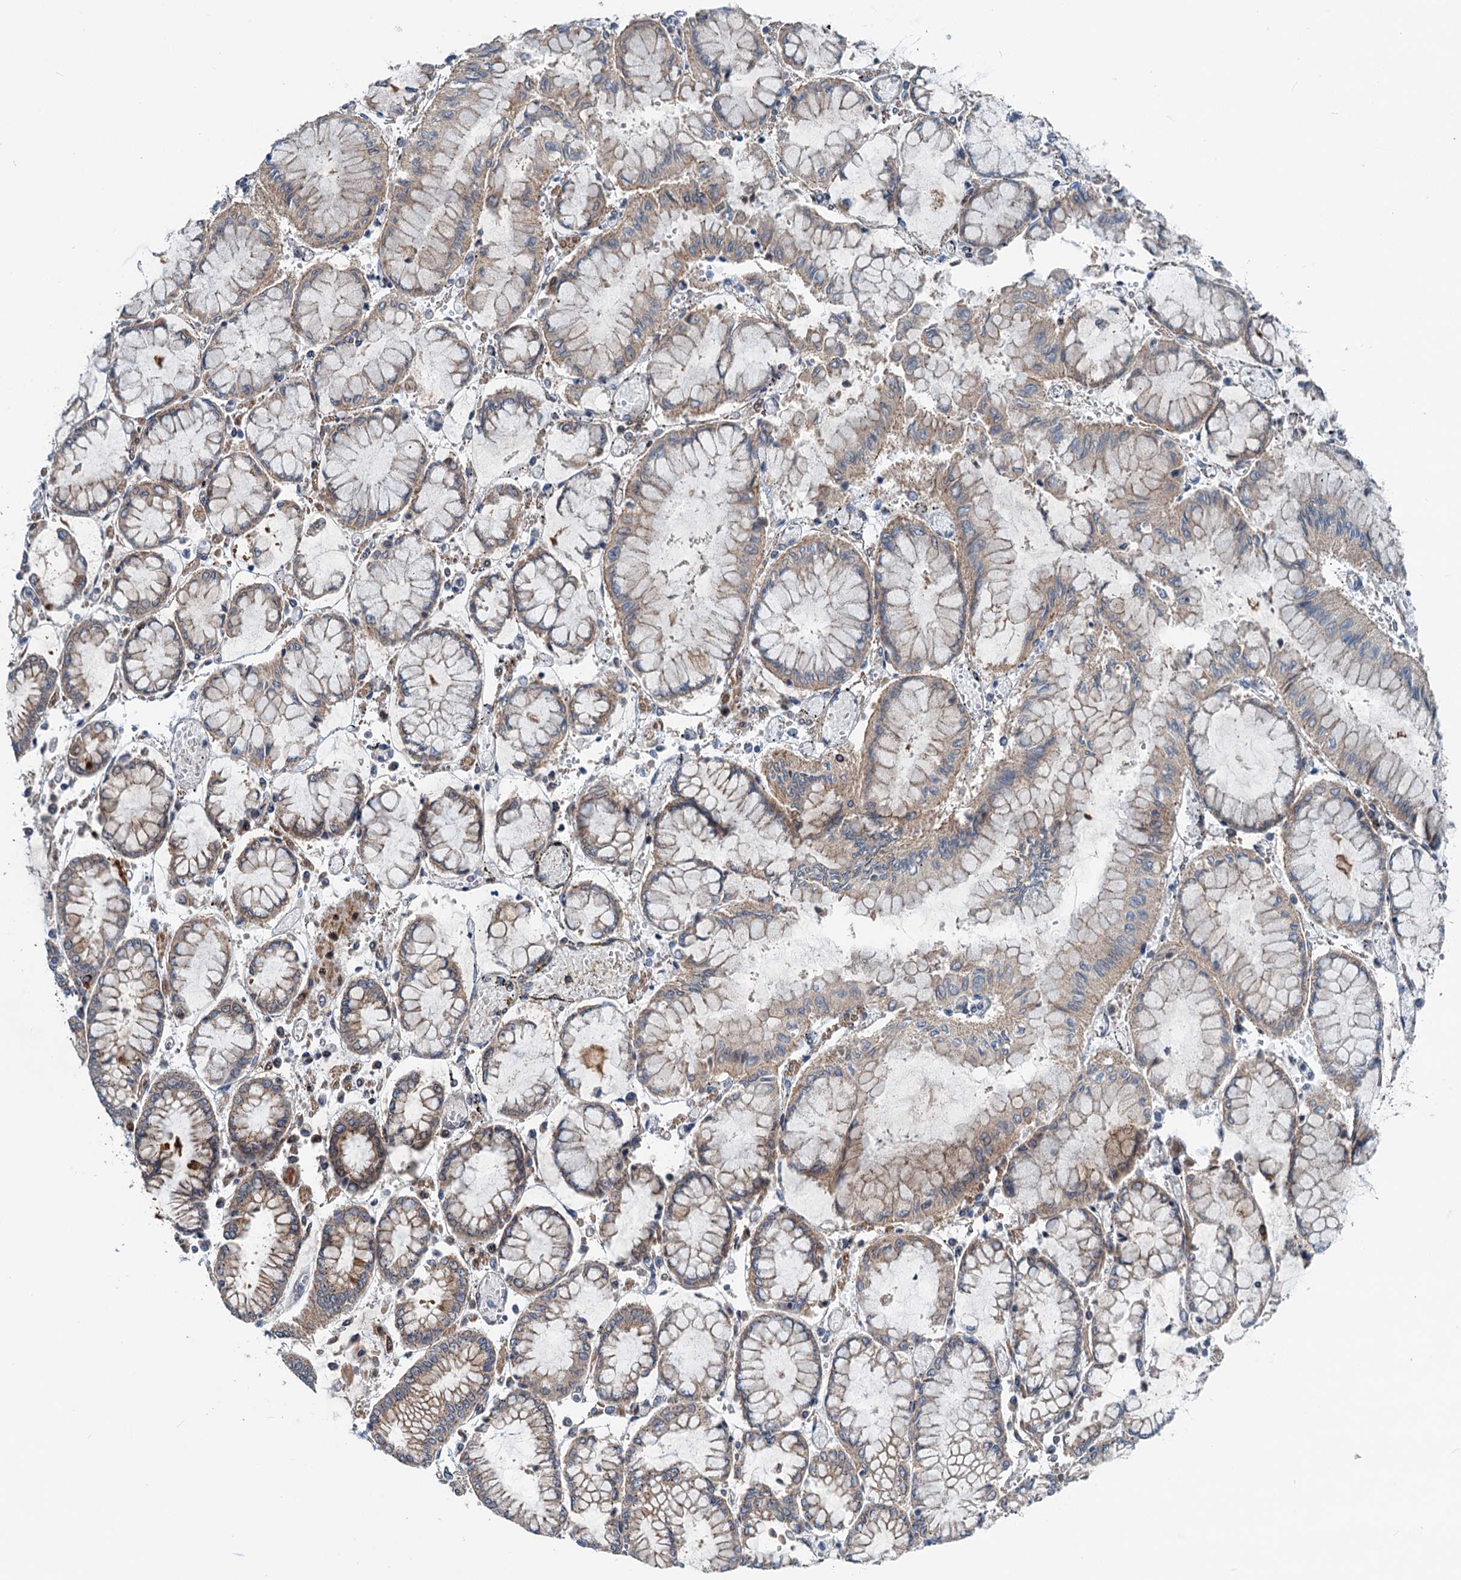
{"staining": {"intensity": "weak", "quantity": ">75%", "location": "cytoplasmic/membranous"}, "tissue": "stomach cancer", "cell_type": "Tumor cells", "image_type": "cancer", "snomed": [{"axis": "morphology", "description": "Adenocarcinoma, NOS"}, {"axis": "topography", "description": "Stomach"}], "caption": "Human adenocarcinoma (stomach) stained with a brown dye displays weak cytoplasmic/membranous positive staining in about >75% of tumor cells.", "gene": "DYNC2I2", "patient": {"sex": "male", "age": 76}}